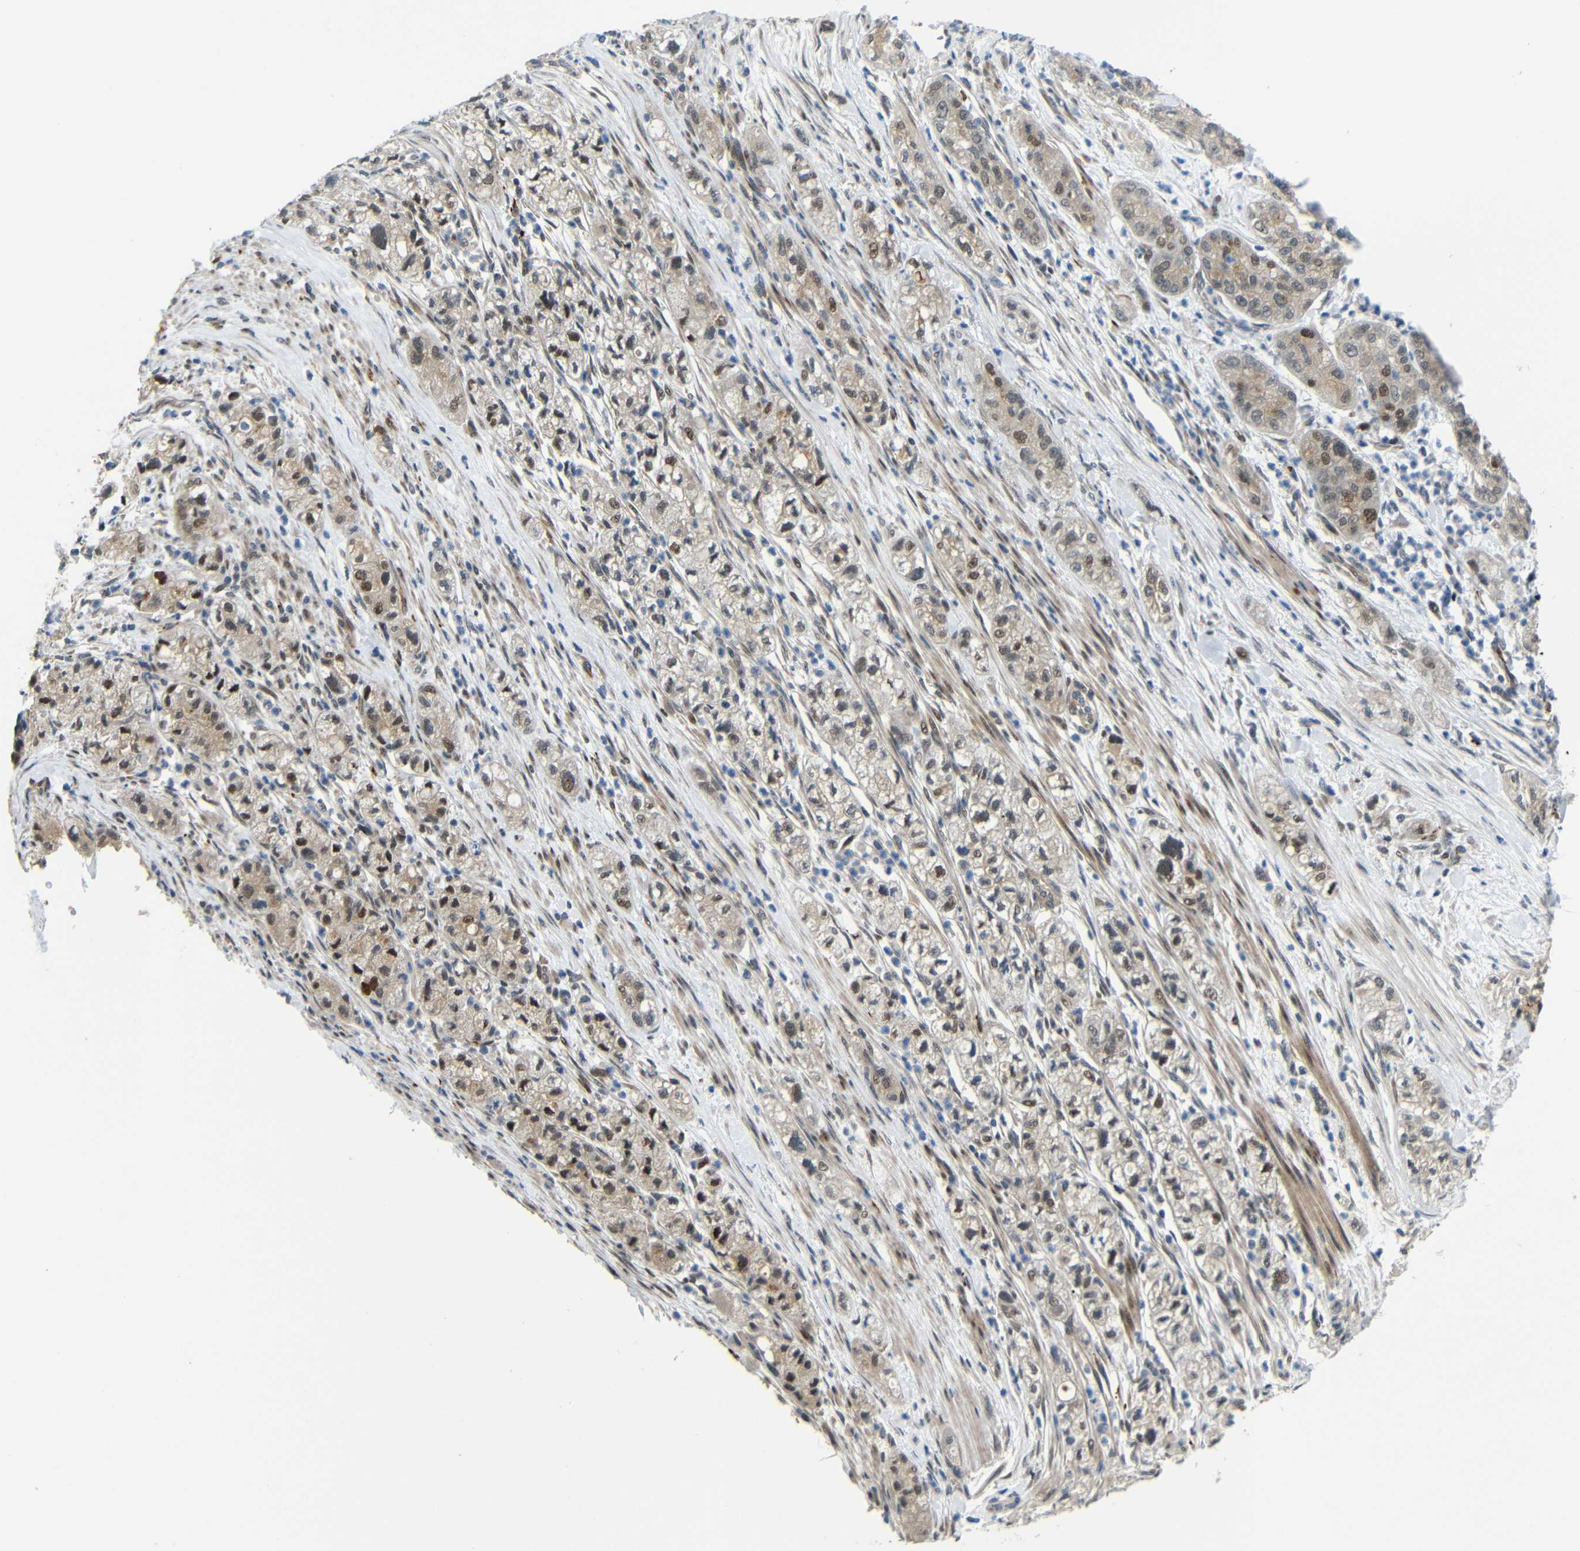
{"staining": {"intensity": "moderate", "quantity": "25%-75%", "location": "cytoplasmic/membranous,nuclear"}, "tissue": "pancreatic cancer", "cell_type": "Tumor cells", "image_type": "cancer", "snomed": [{"axis": "morphology", "description": "Adenocarcinoma, NOS"}, {"axis": "topography", "description": "Pancreas"}], "caption": "Immunohistochemical staining of human pancreatic cancer (adenocarcinoma) exhibits medium levels of moderate cytoplasmic/membranous and nuclear positivity in approximately 25%-75% of tumor cells. (DAB (3,3'-diaminobenzidine) IHC, brown staining for protein, blue staining for nuclei).", "gene": "SYDE1", "patient": {"sex": "female", "age": 78}}